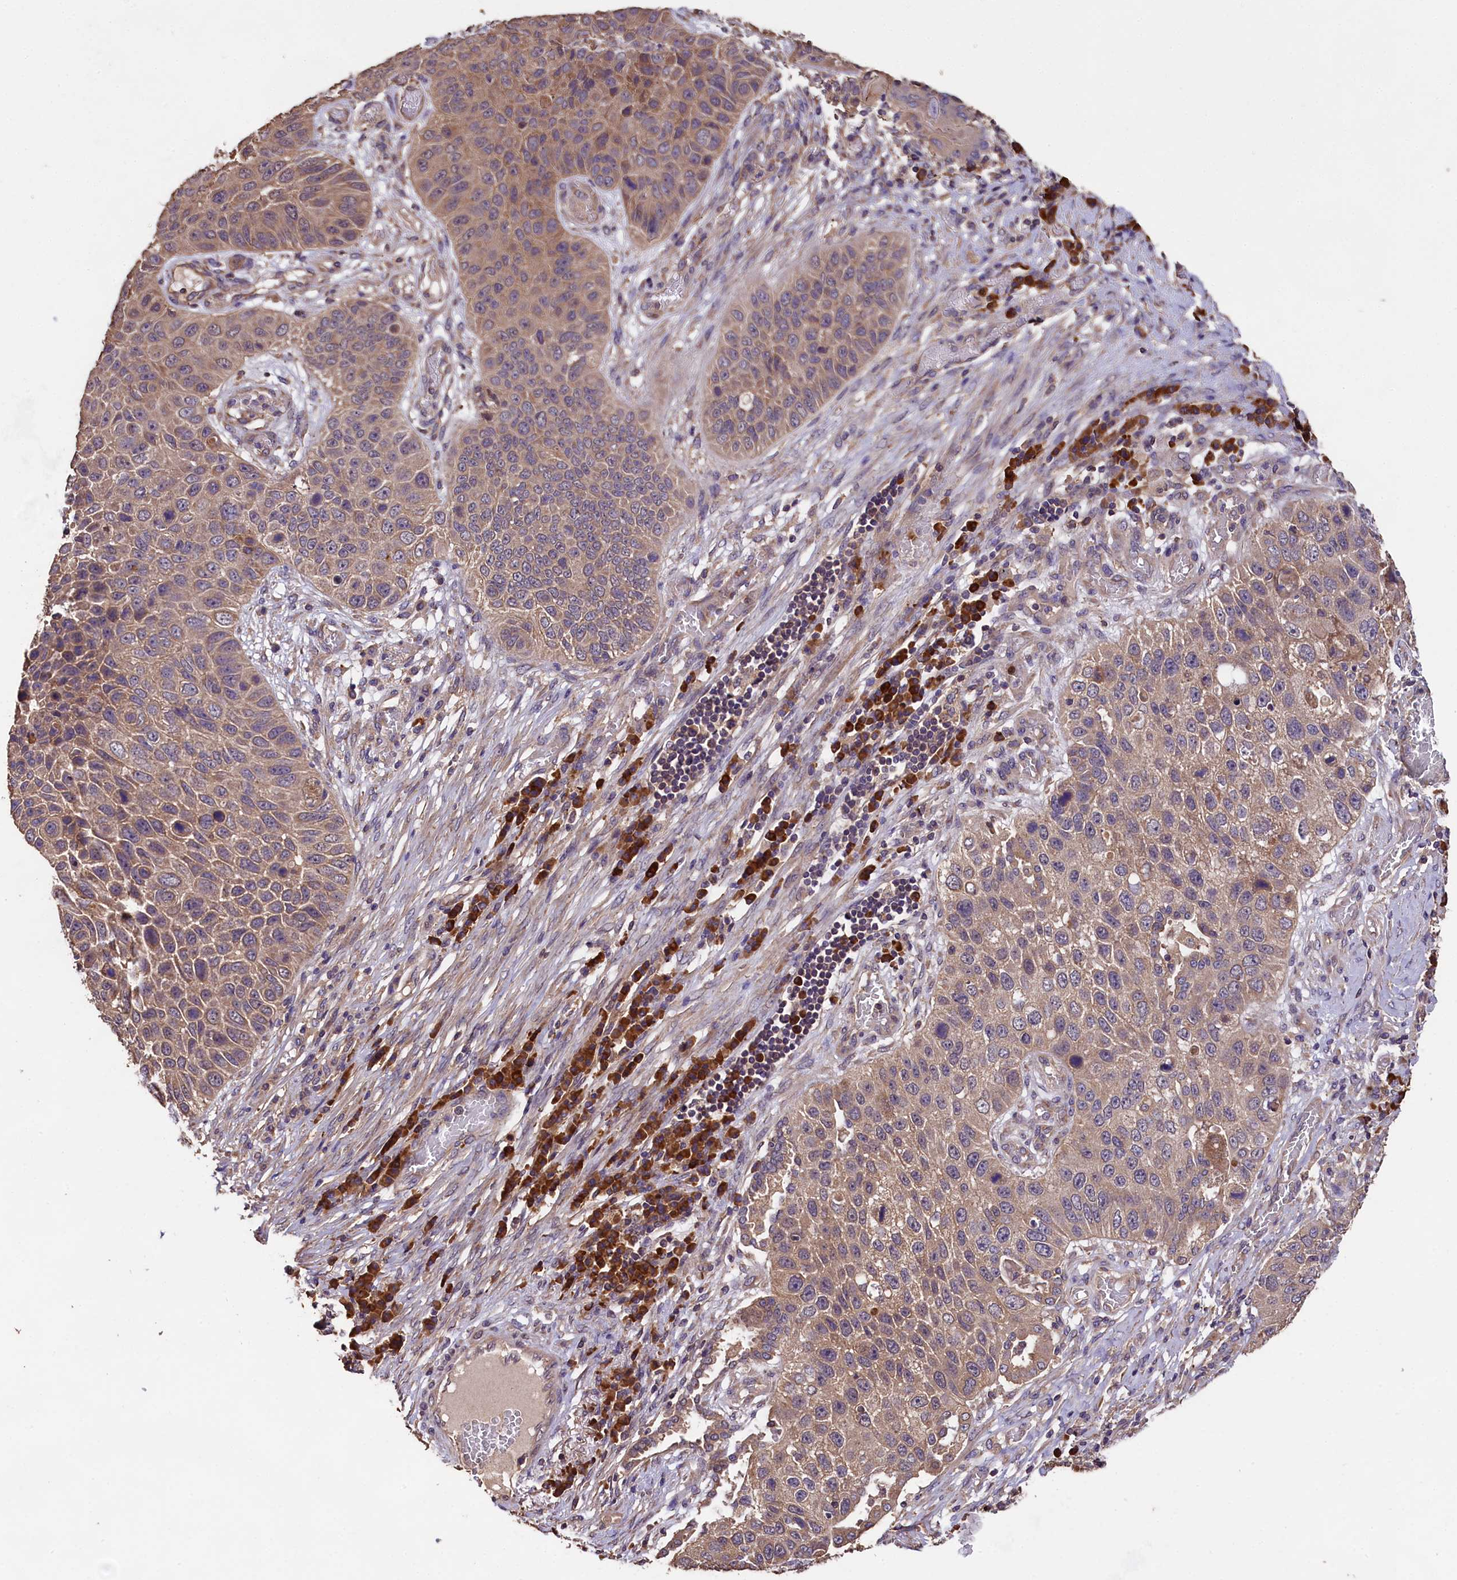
{"staining": {"intensity": "moderate", "quantity": "25%-75%", "location": "cytoplasmic/membranous"}, "tissue": "lung cancer", "cell_type": "Tumor cells", "image_type": "cancer", "snomed": [{"axis": "morphology", "description": "Squamous cell carcinoma, NOS"}, {"axis": "topography", "description": "Lung"}], "caption": "Immunohistochemical staining of human lung cancer (squamous cell carcinoma) displays medium levels of moderate cytoplasmic/membranous expression in about 25%-75% of tumor cells.", "gene": "ENKD1", "patient": {"sex": "male", "age": 61}}